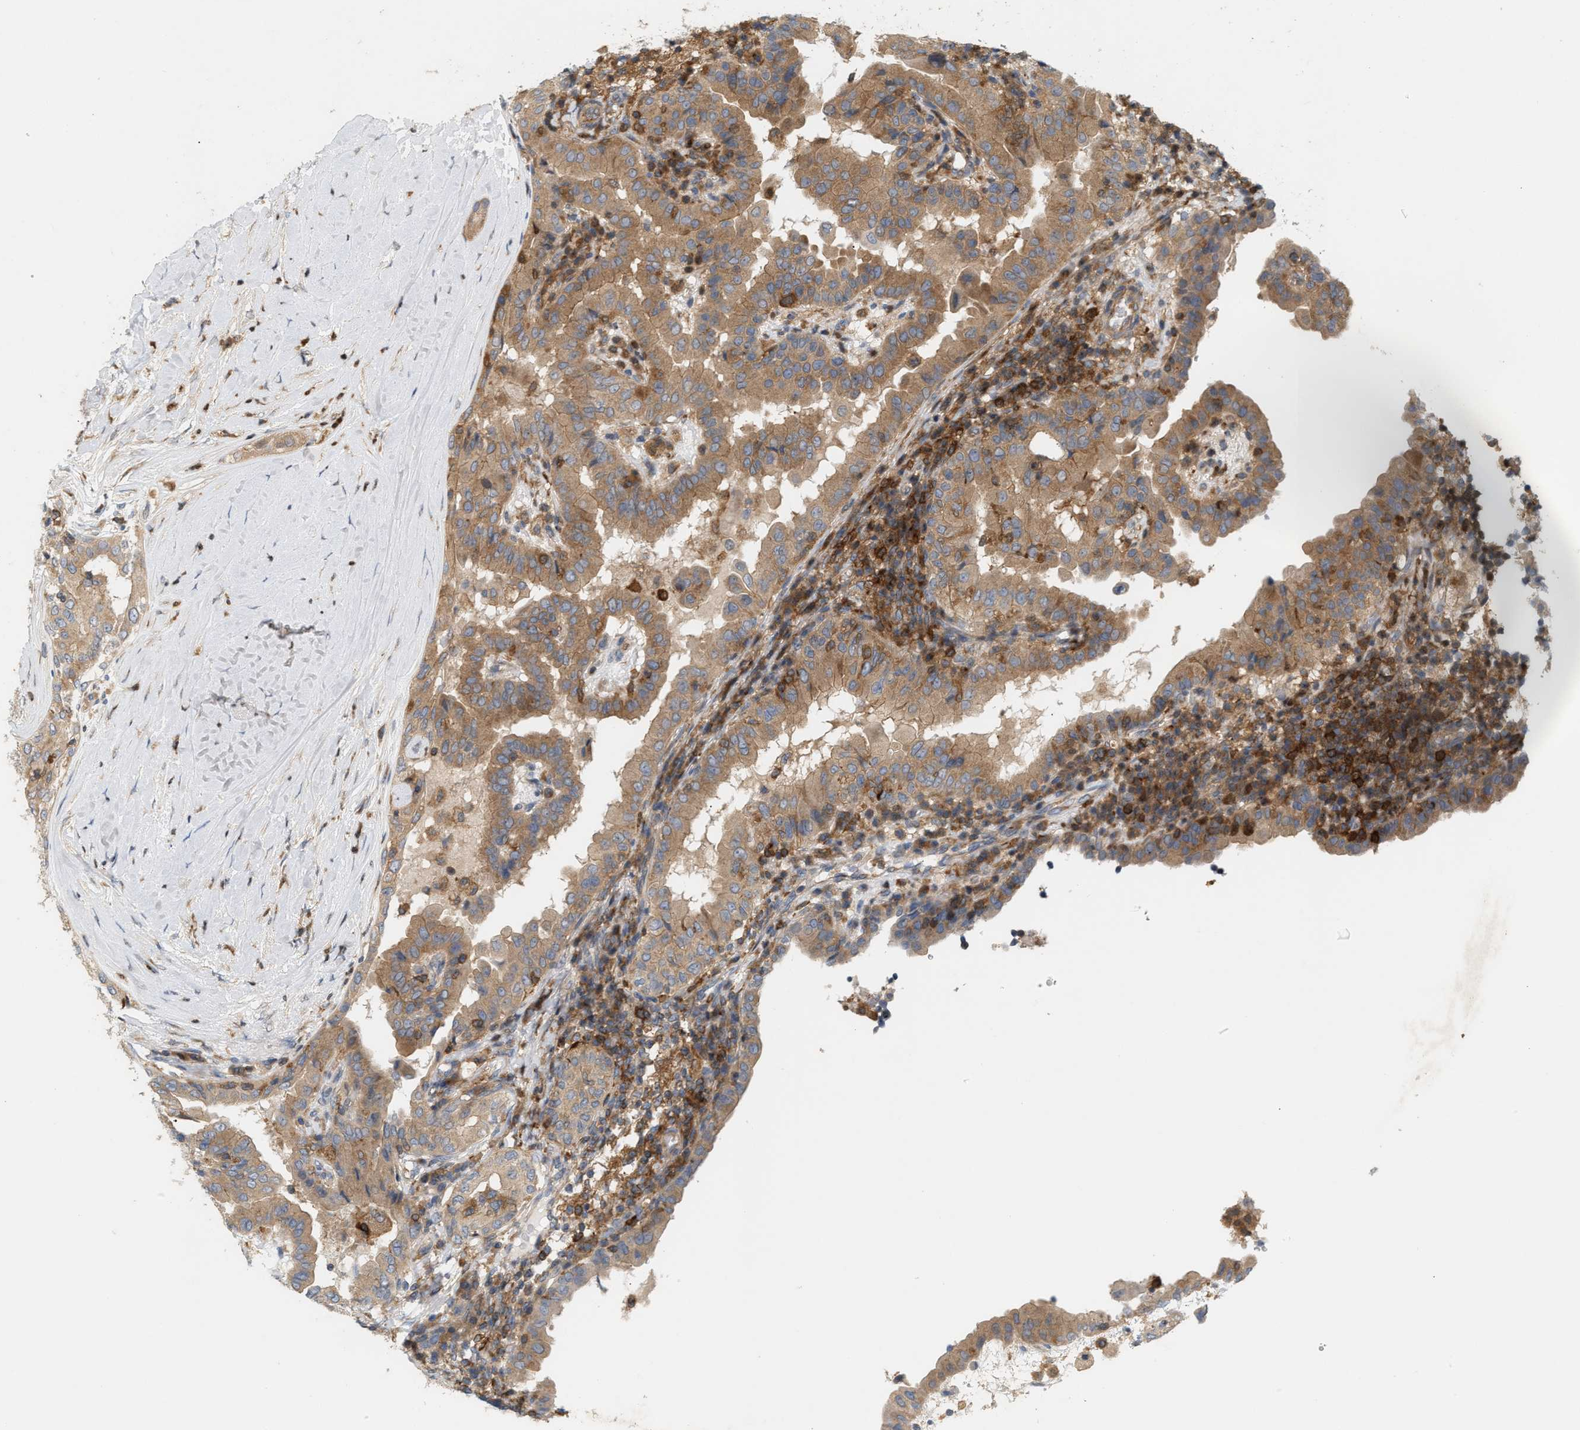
{"staining": {"intensity": "moderate", "quantity": ">75%", "location": "cytoplasmic/membranous"}, "tissue": "thyroid cancer", "cell_type": "Tumor cells", "image_type": "cancer", "snomed": [{"axis": "morphology", "description": "Papillary adenocarcinoma, NOS"}, {"axis": "topography", "description": "Thyroid gland"}], "caption": "Immunohistochemistry staining of thyroid cancer, which exhibits medium levels of moderate cytoplasmic/membranous staining in approximately >75% of tumor cells indicating moderate cytoplasmic/membranous protein positivity. The staining was performed using DAB (brown) for protein detection and nuclei were counterstained in hematoxylin (blue).", "gene": "DBNL", "patient": {"sex": "male", "age": 33}}